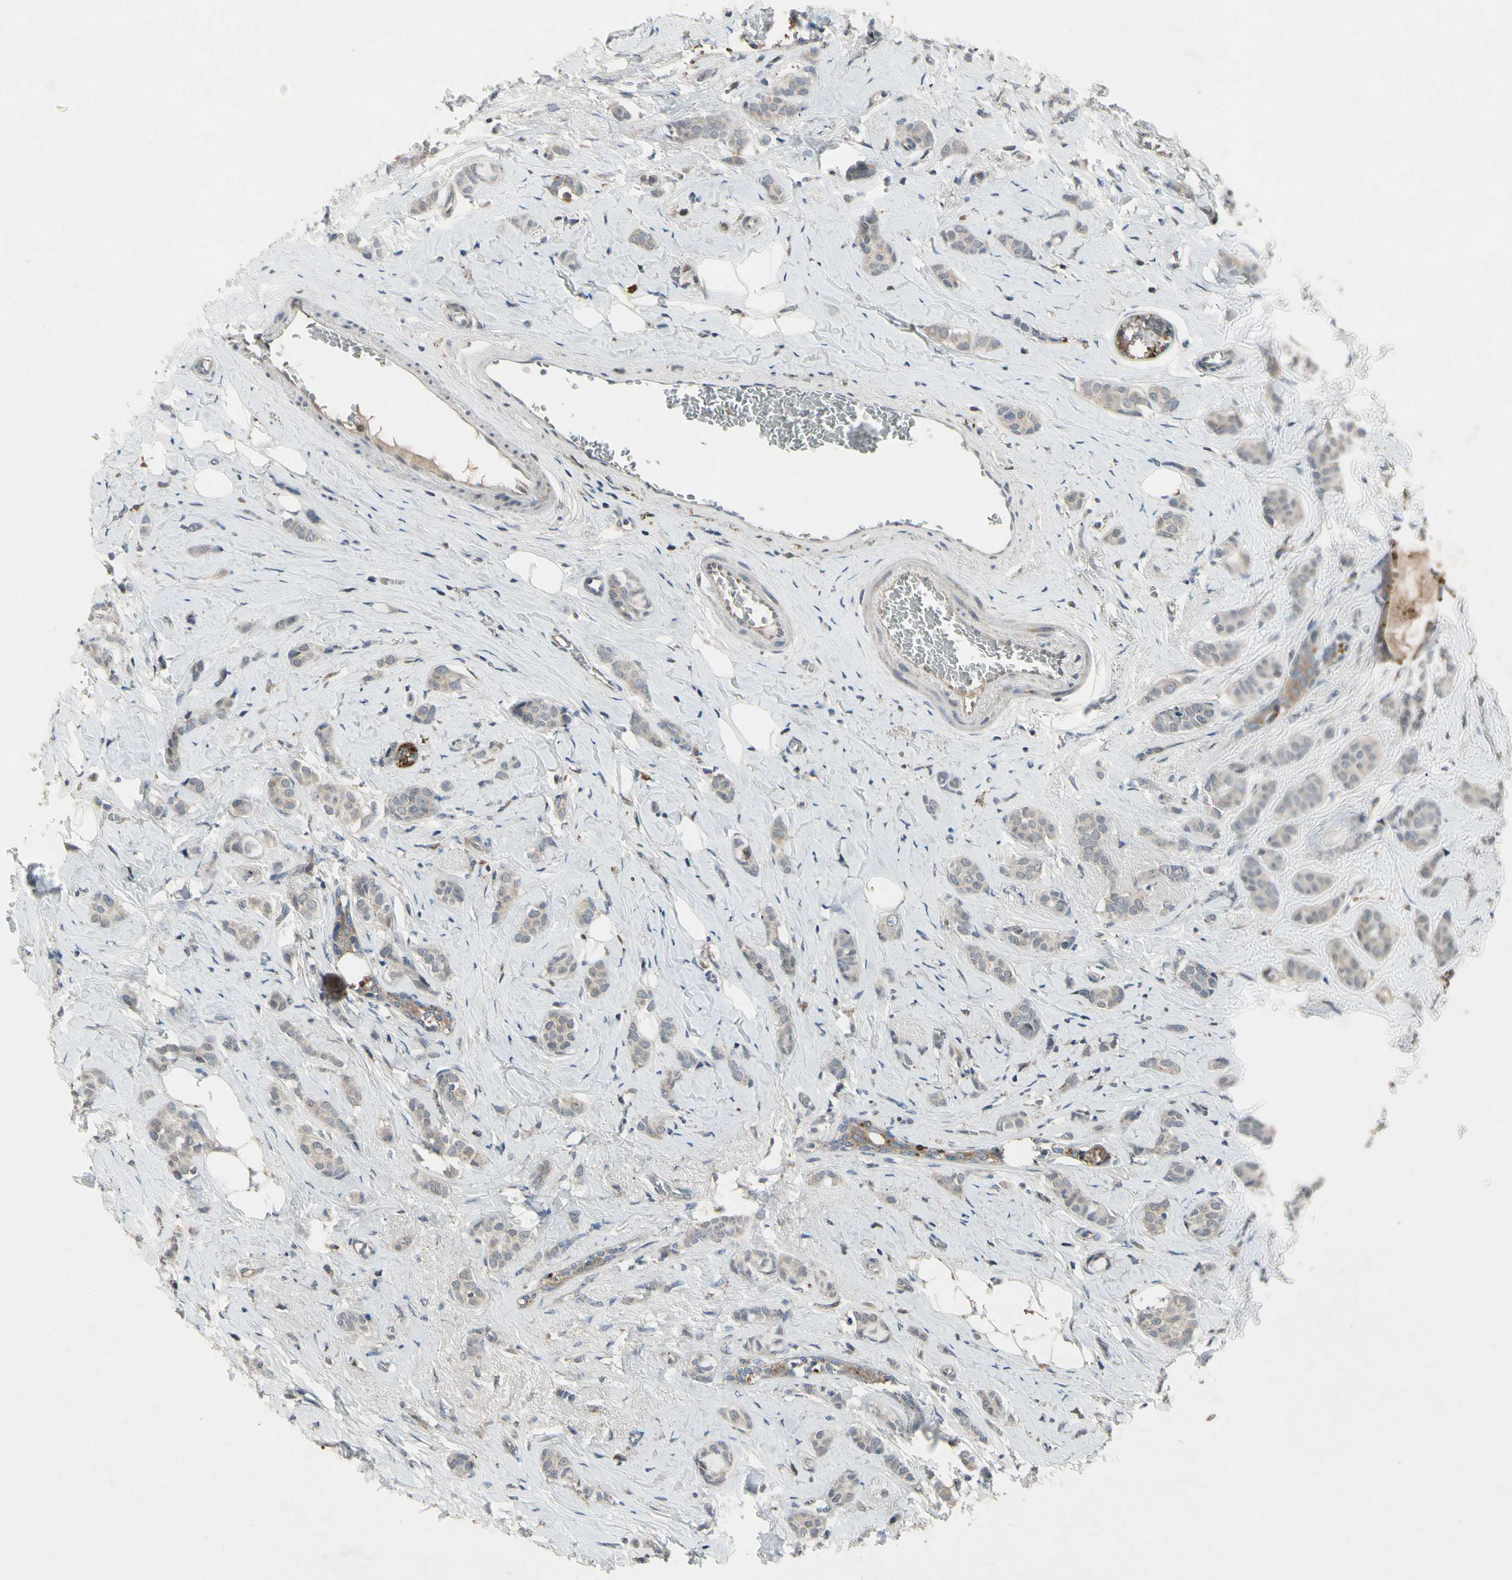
{"staining": {"intensity": "weak", "quantity": ">75%", "location": "cytoplasmic/membranous"}, "tissue": "breast cancer", "cell_type": "Tumor cells", "image_type": "cancer", "snomed": [{"axis": "morphology", "description": "Lobular carcinoma"}, {"axis": "topography", "description": "Breast"}], "caption": "This is an image of IHC staining of breast lobular carcinoma, which shows weak positivity in the cytoplasmic/membranous of tumor cells.", "gene": "NMI", "patient": {"sex": "female", "age": 60}}